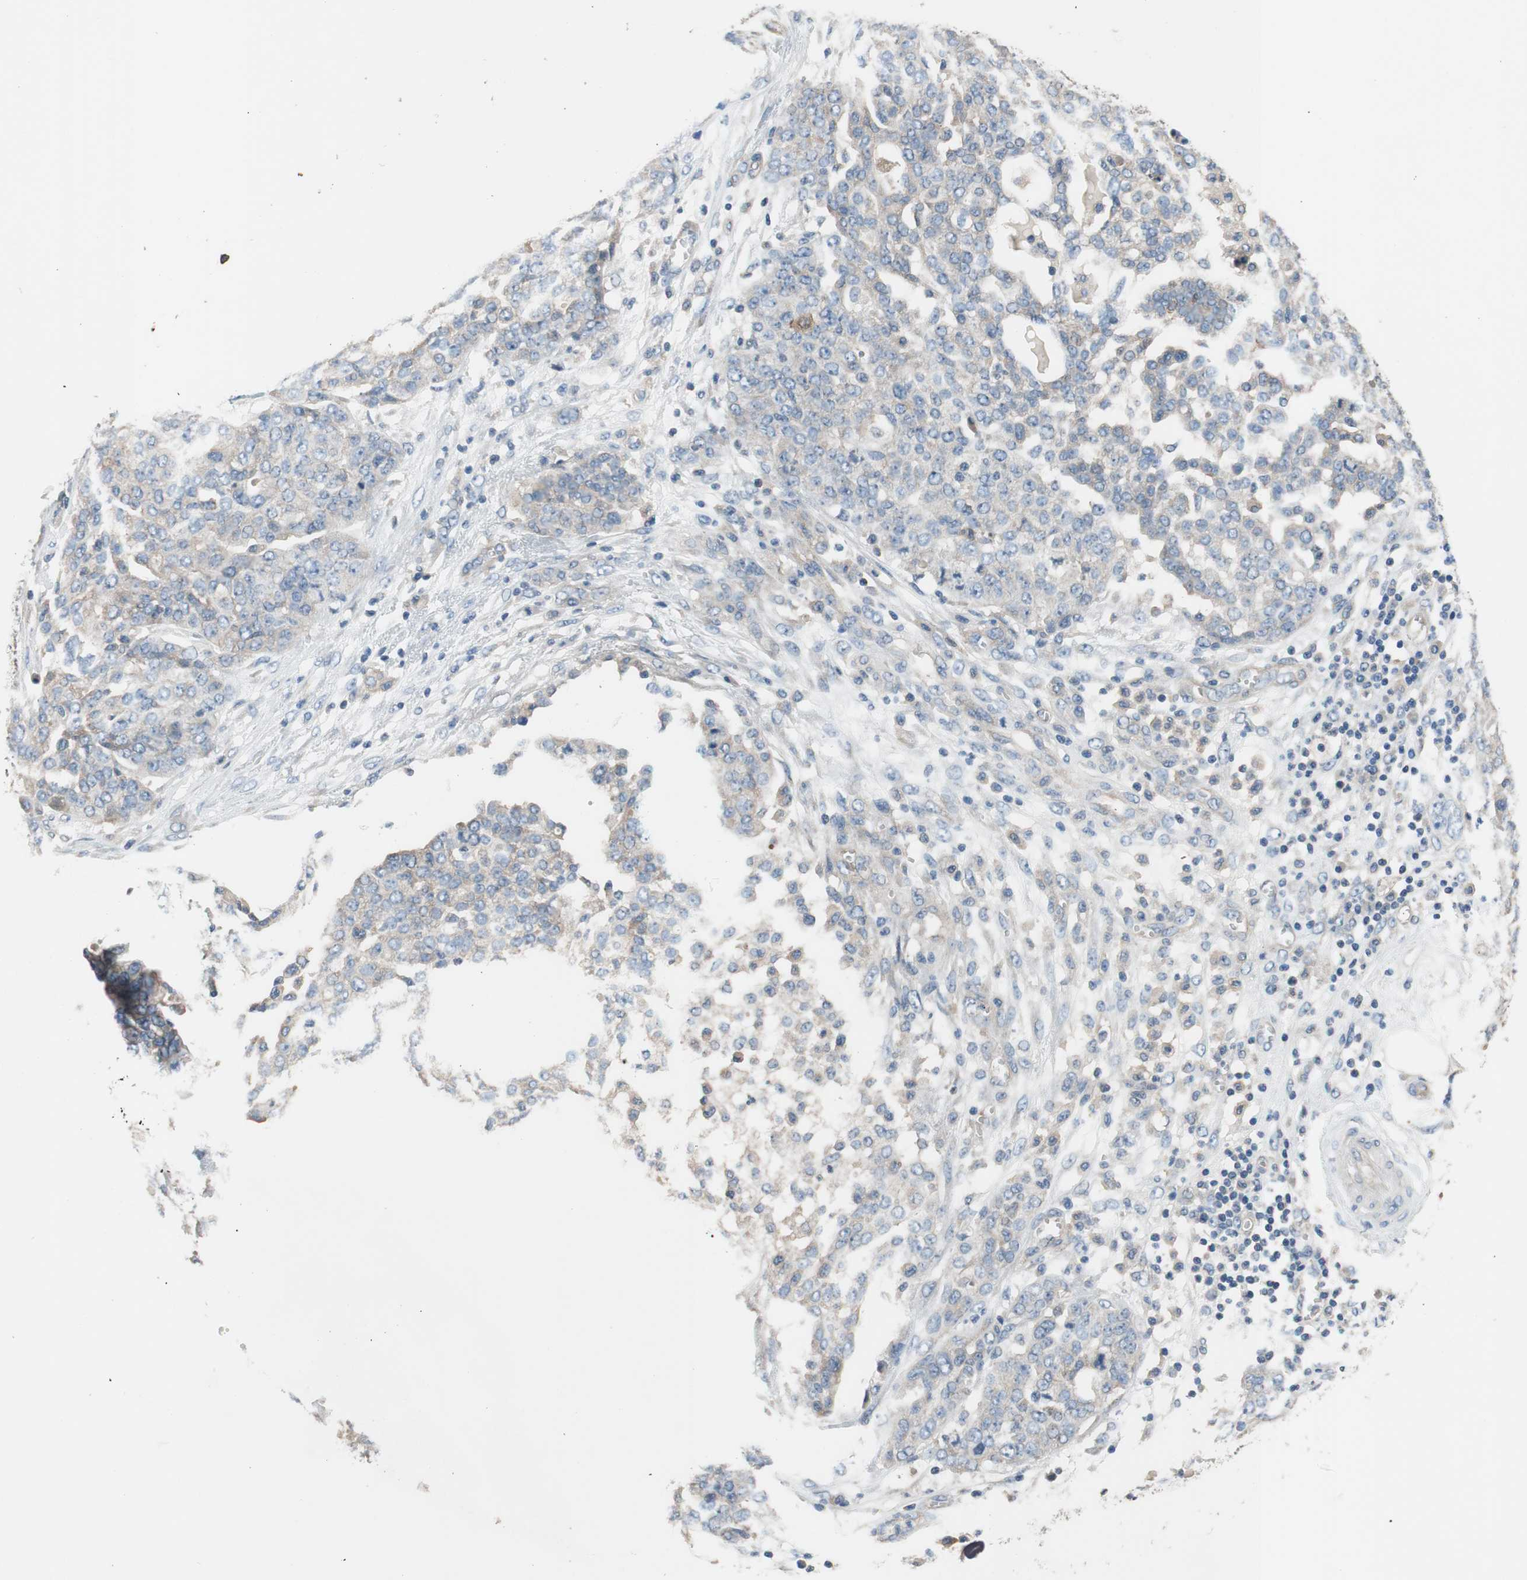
{"staining": {"intensity": "negative", "quantity": "none", "location": "none"}, "tissue": "ovarian cancer", "cell_type": "Tumor cells", "image_type": "cancer", "snomed": [{"axis": "morphology", "description": "Cystadenocarcinoma, serous, NOS"}, {"axis": "topography", "description": "Soft tissue"}, {"axis": "topography", "description": "Ovary"}], "caption": "Tumor cells show no significant protein positivity in ovarian serous cystadenocarcinoma.", "gene": "CALML3", "patient": {"sex": "female", "age": 57}}